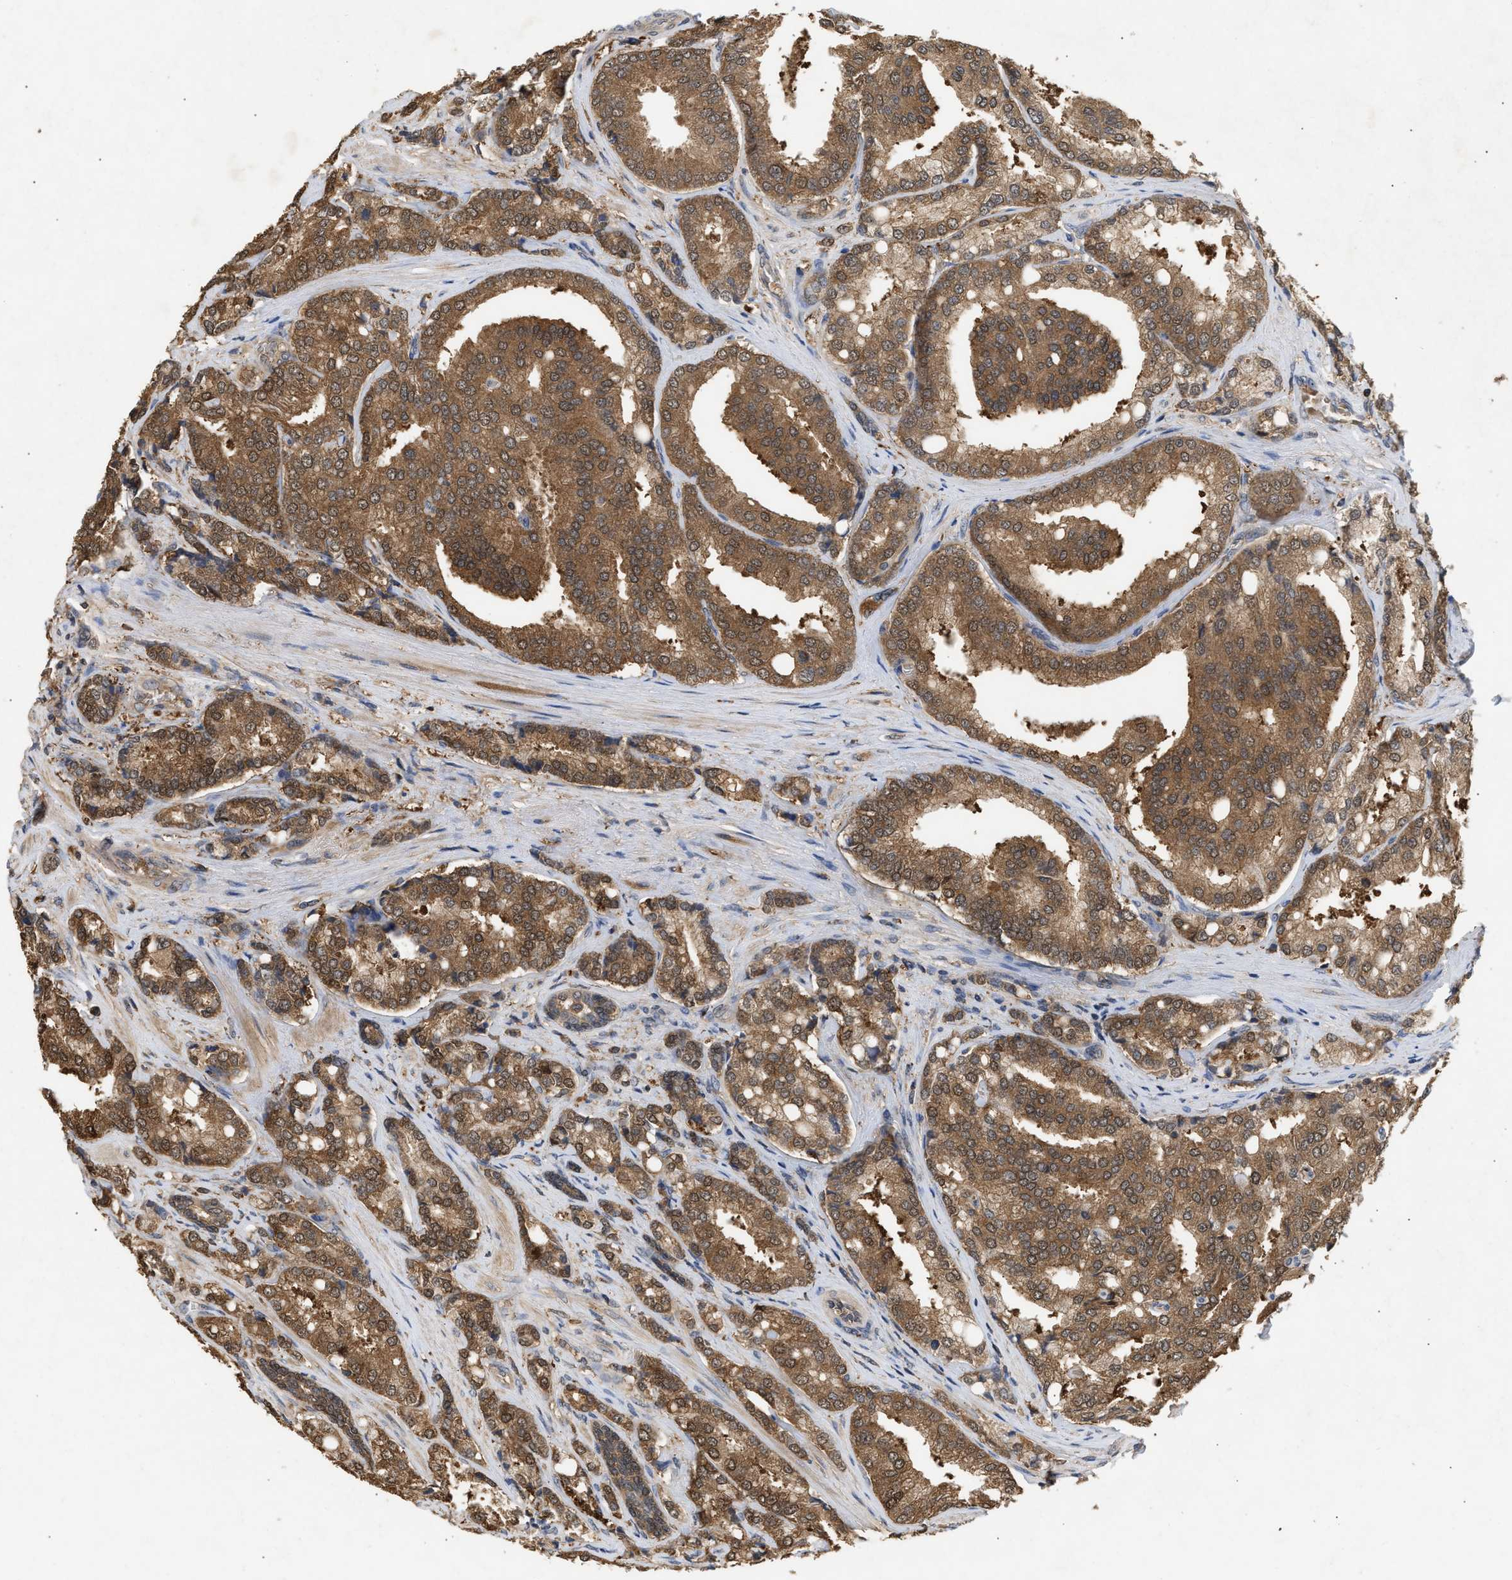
{"staining": {"intensity": "moderate", "quantity": ">75%", "location": "cytoplasmic/membranous,nuclear"}, "tissue": "prostate cancer", "cell_type": "Tumor cells", "image_type": "cancer", "snomed": [{"axis": "morphology", "description": "Adenocarcinoma, High grade"}, {"axis": "topography", "description": "Prostate"}], "caption": "DAB (3,3'-diaminobenzidine) immunohistochemical staining of prostate adenocarcinoma (high-grade) reveals moderate cytoplasmic/membranous and nuclear protein expression in approximately >75% of tumor cells.", "gene": "FITM1", "patient": {"sex": "male", "age": 50}}